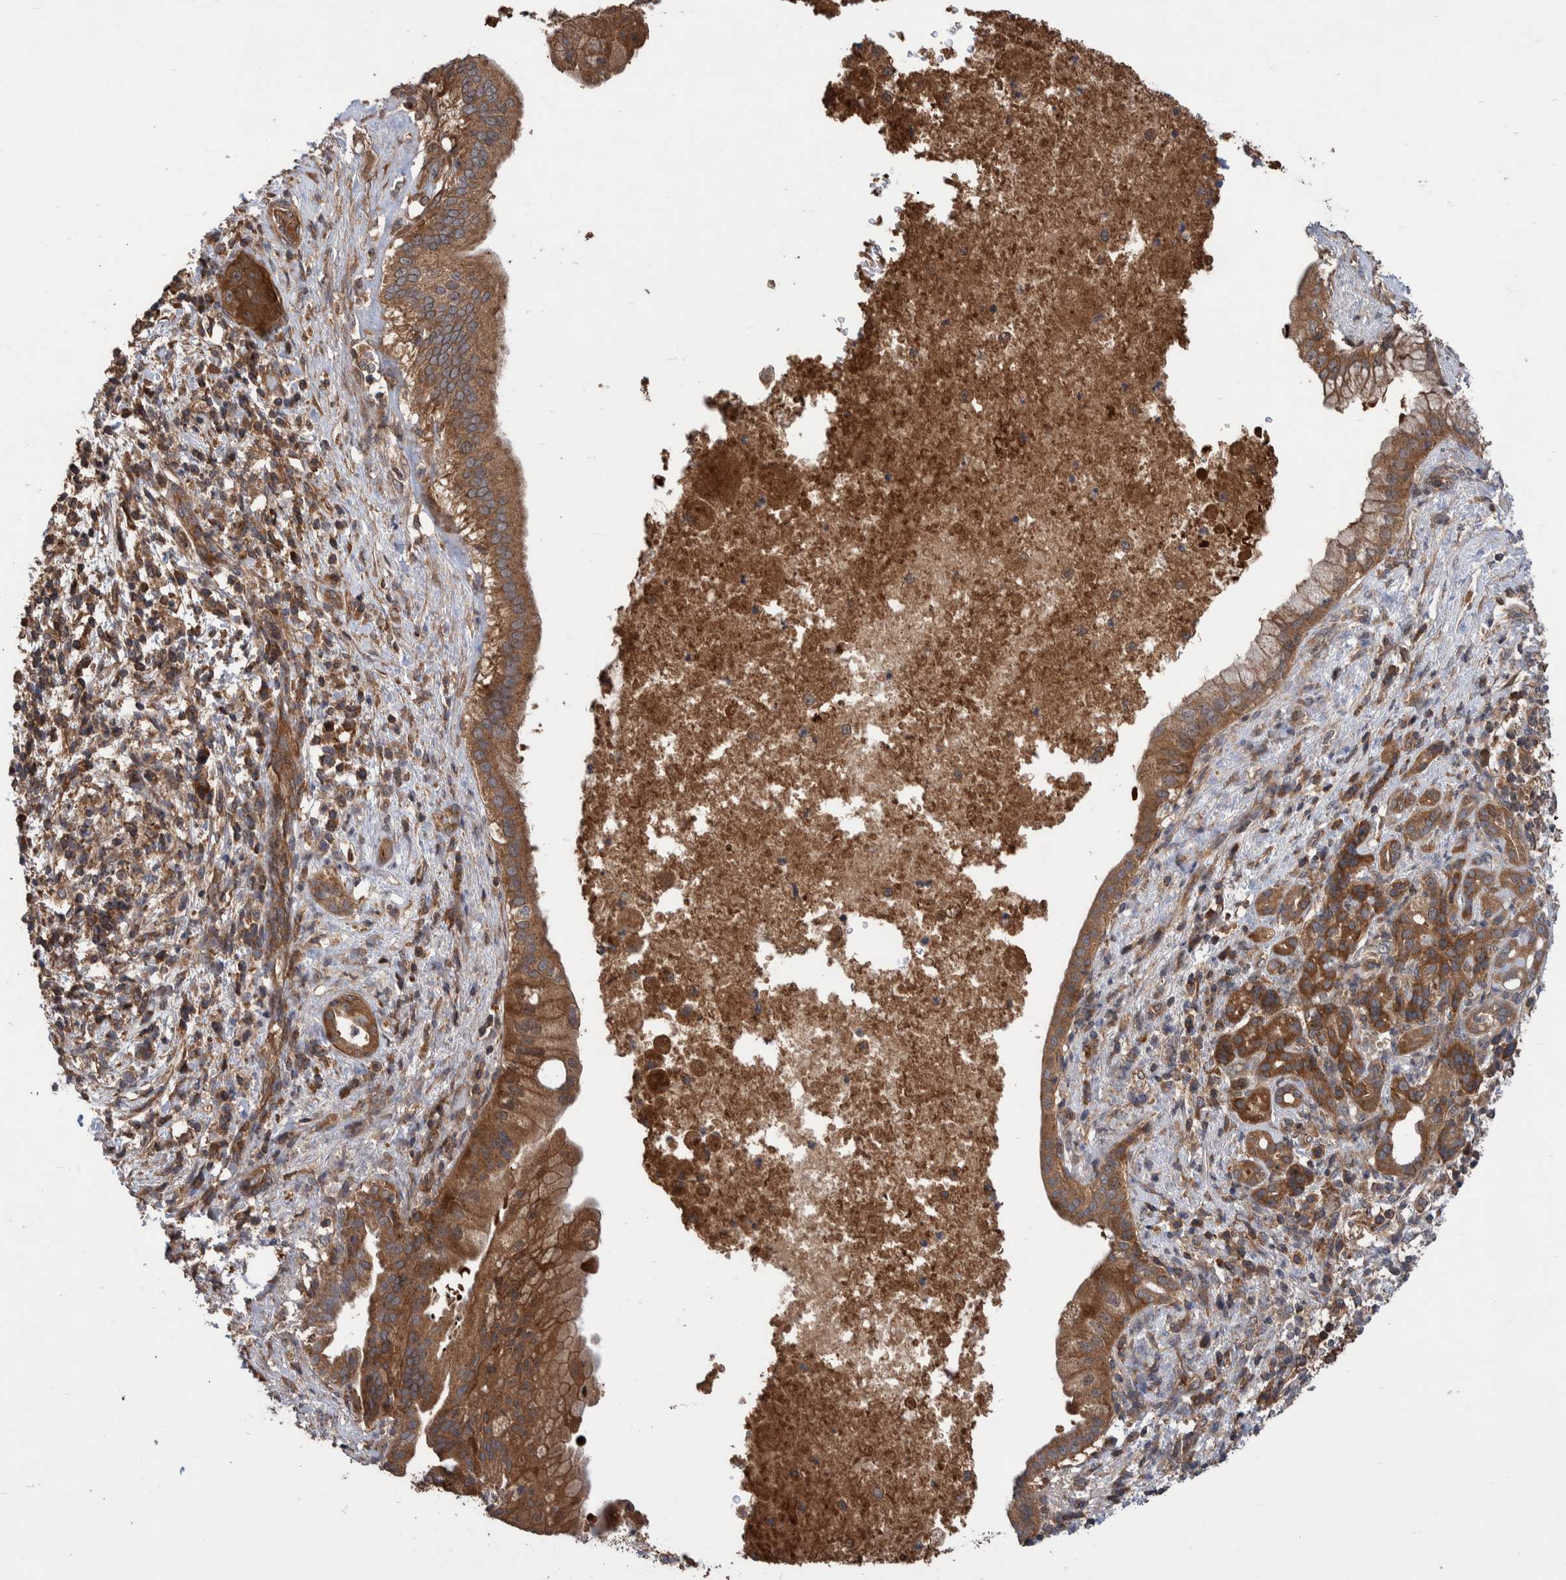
{"staining": {"intensity": "moderate", "quantity": ">75%", "location": "cytoplasmic/membranous"}, "tissue": "pancreatic cancer", "cell_type": "Tumor cells", "image_type": "cancer", "snomed": [{"axis": "morphology", "description": "Adenocarcinoma, NOS"}, {"axis": "topography", "description": "Pancreas"}], "caption": "DAB (3,3'-diaminobenzidine) immunohistochemical staining of human pancreatic cancer (adenocarcinoma) displays moderate cytoplasmic/membranous protein expression in approximately >75% of tumor cells.", "gene": "VBP1", "patient": {"sex": "female", "age": 78}}